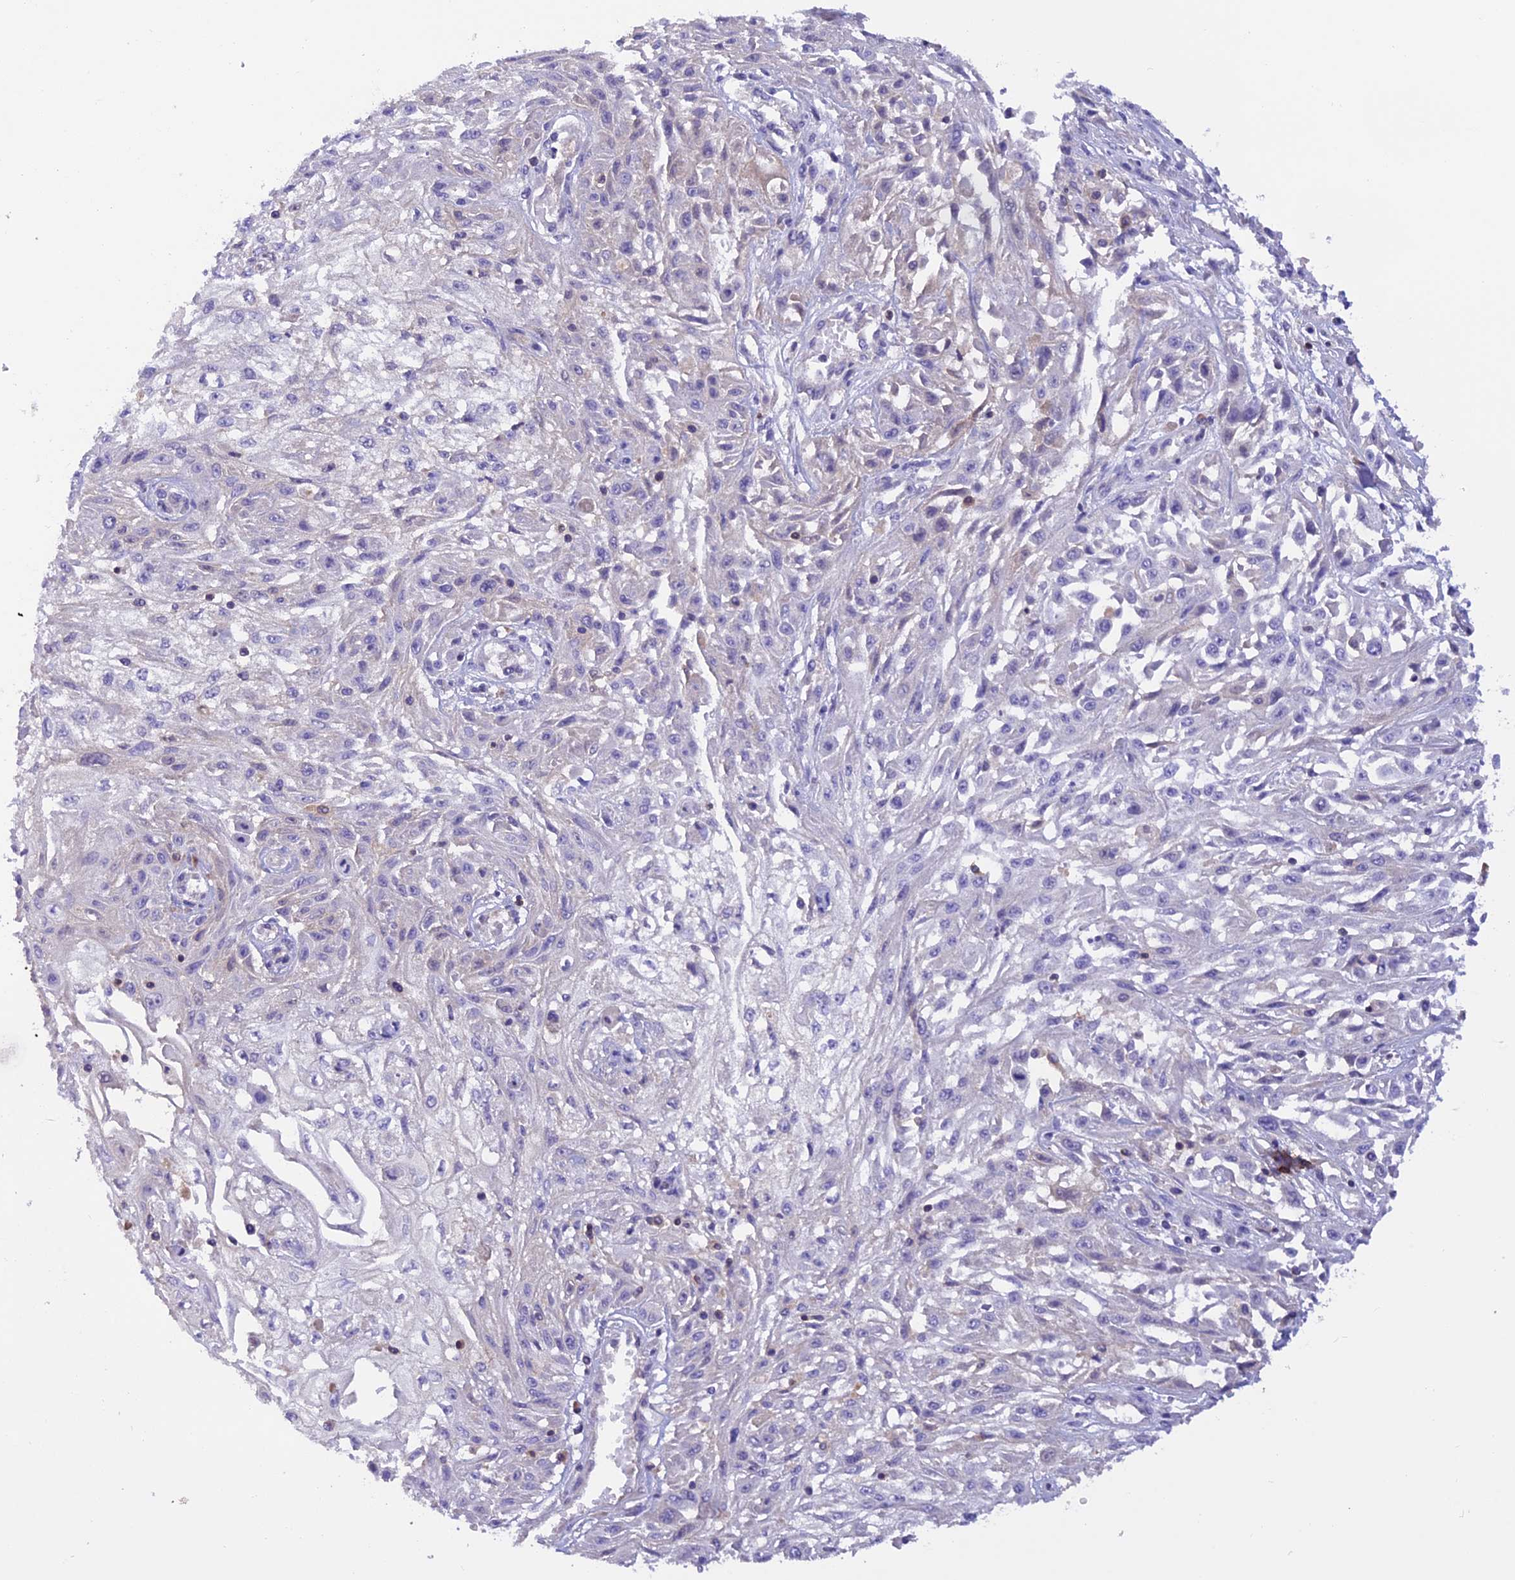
{"staining": {"intensity": "negative", "quantity": "none", "location": "none"}, "tissue": "skin cancer", "cell_type": "Tumor cells", "image_type": "cancer", "snomed": [{"axis": "morphology", "description": "Squamous cell carcinoma, NOS"}, {"axis": "morphology", "description": "Squamous cell carcinoma, metastatic, NOS"}, {"axis": "topography", "description": "Skin"}, {"axis": "topography", "description": "Lymph node"}], "caption": "Tumor cells show no significant expression in skin cancer.", "gene": "LPXN", "patient": {"sex": "male", "age": 75}}